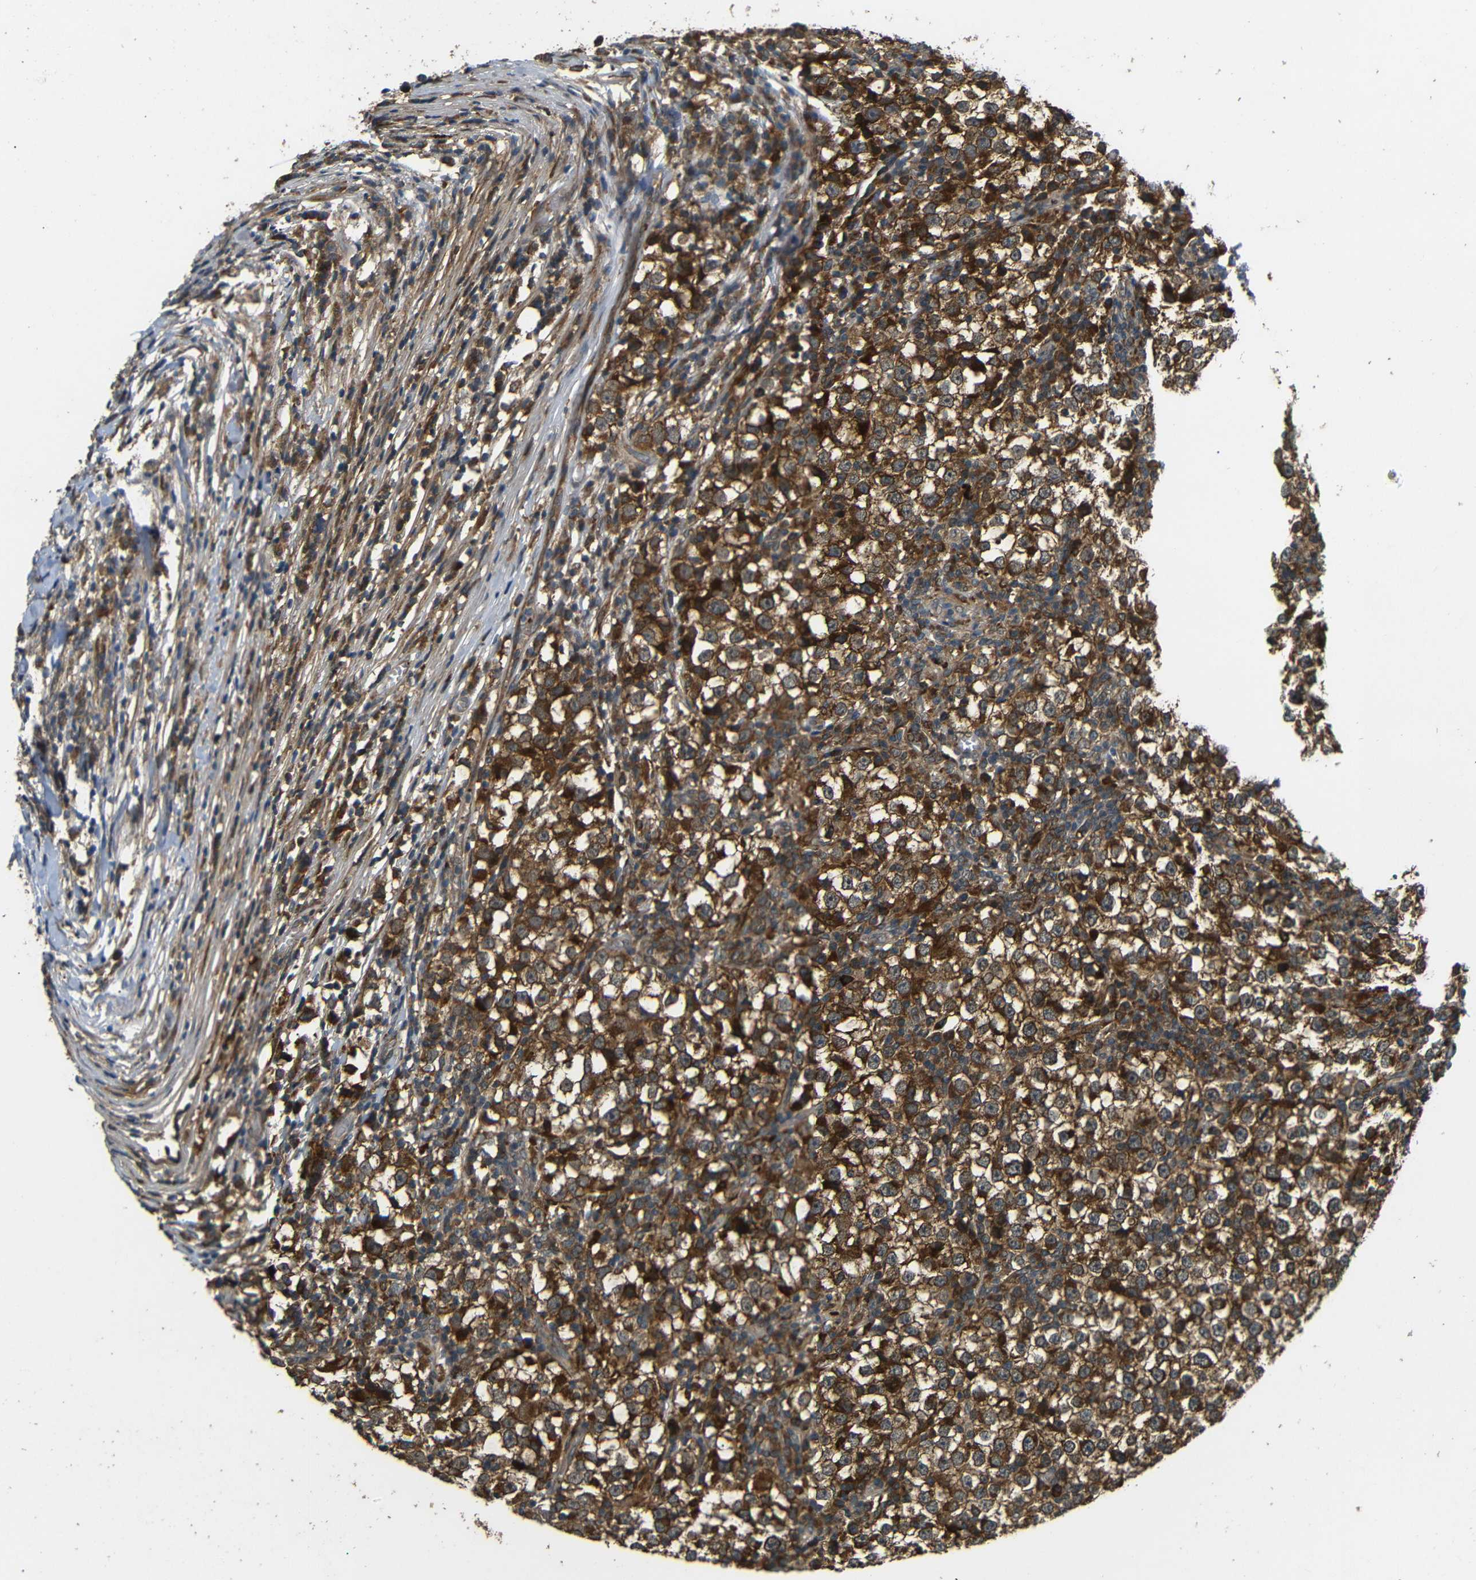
{"staining": {"intensity": "strong", "quantity": ">75%", "location": "cytoplasmic/membranous"}, "tissue": "testis cancer", "cell_type": "Tumor cells", "image_type": "cancer", "snomed": [{"axis": "morphology", "description": "Seminoma, NOS"}, {"axis": "topography", "description": "Testis"}], "caption": "High-magnification brightfield microscopy of seminoma (testis) stained with DAB (3,3'-diaminobenzidine) (brown) and counterstained with hematoxylin (blue). tumor cells exhibit strong cytoplasmic/membranous positivity is present in about>75% of cells.", "gene": "EPHB2", "patient": {"sex": "male", "age": 65}}